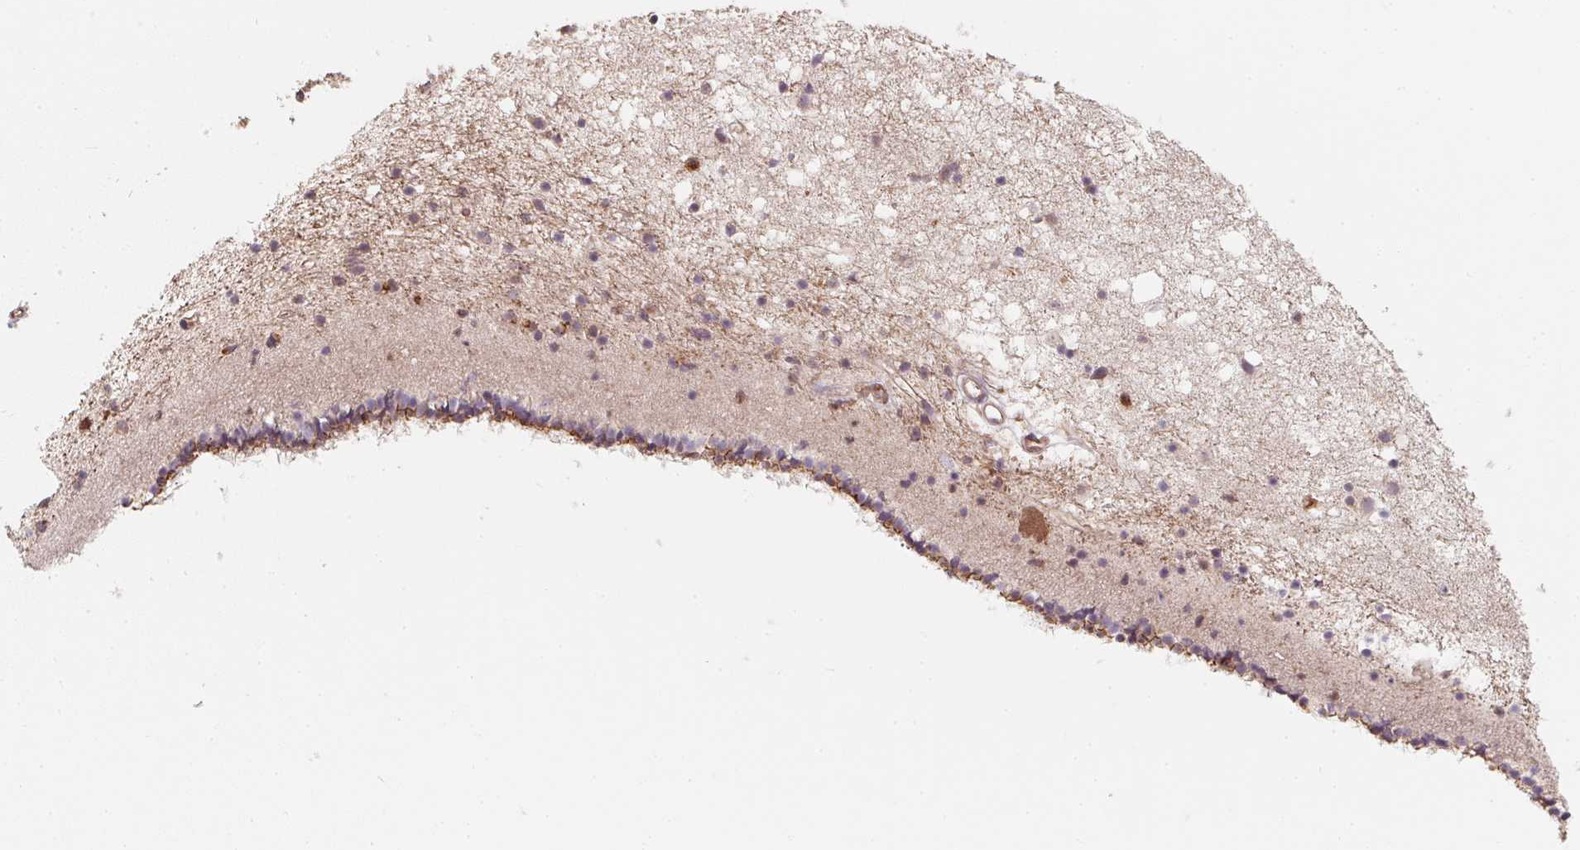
{"staining": {"intensity": "negative", "quantity": "none", "location": "none"}, "tissue": "caudate", "cell_type": "Glial cells", "image_type": "normal", "snomed": [{"axis": "morphology", "description": "Normal tissue, NOS"}, {"axis": "topography", "description": "Lateral ventricle wall"}], "caption": "Immunohistochemical staining of unremarkable caudate demonstrates no significant positivity in glial cells.", "gene": "ANKRD13A", "patient": {"sex": "female", "age": 71}}